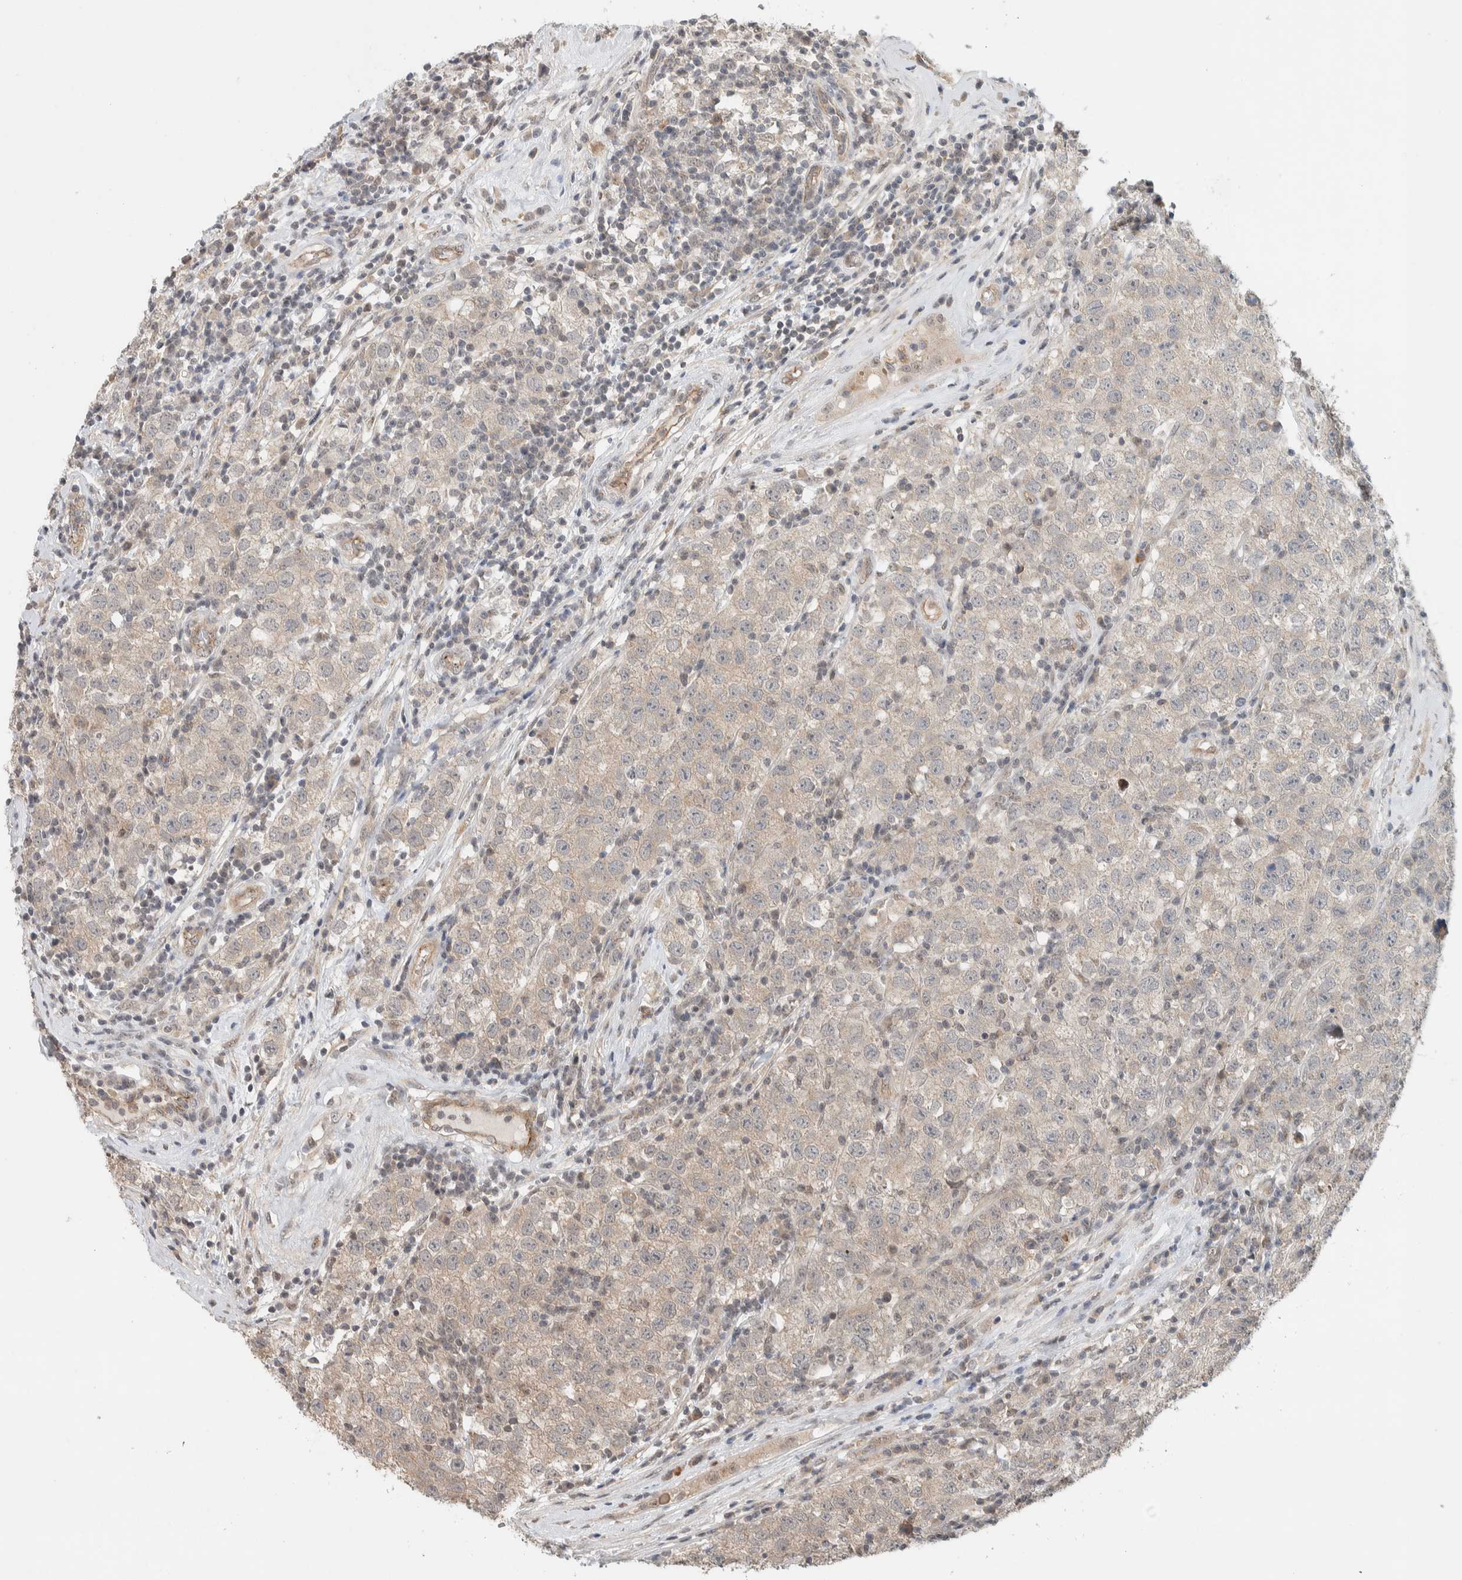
{"staining": {"intensity": "weak", "quantity": "<25%", "location": "cytoplasmic/membranous"}, "tissue": "testis cancer", "cell_type": "Tumor cells", "image_type": "cancer", "snomed": [{"axis": "morphology", "description": "Seminoma, NOS"}, {"axis": "morphology", "description": "Carcinoma, Embryonal, NOS"}, {"axis": "topography", "description": "Testis"}], "caption": "This image is of testis embryonal carcinoma stained with immunohistochemistry (IHC) to label a protein in brown with the nuclei are counter-stained blue. There is no expression in tumor cells. (Stains: DAB immunohistochemistry (IHC) with hematoxylin counter stain, Microscopy: brightfield microscopy at high magnification).", "gene": "DEPTOR", "patient": {"sex": "male", "age": 28}}